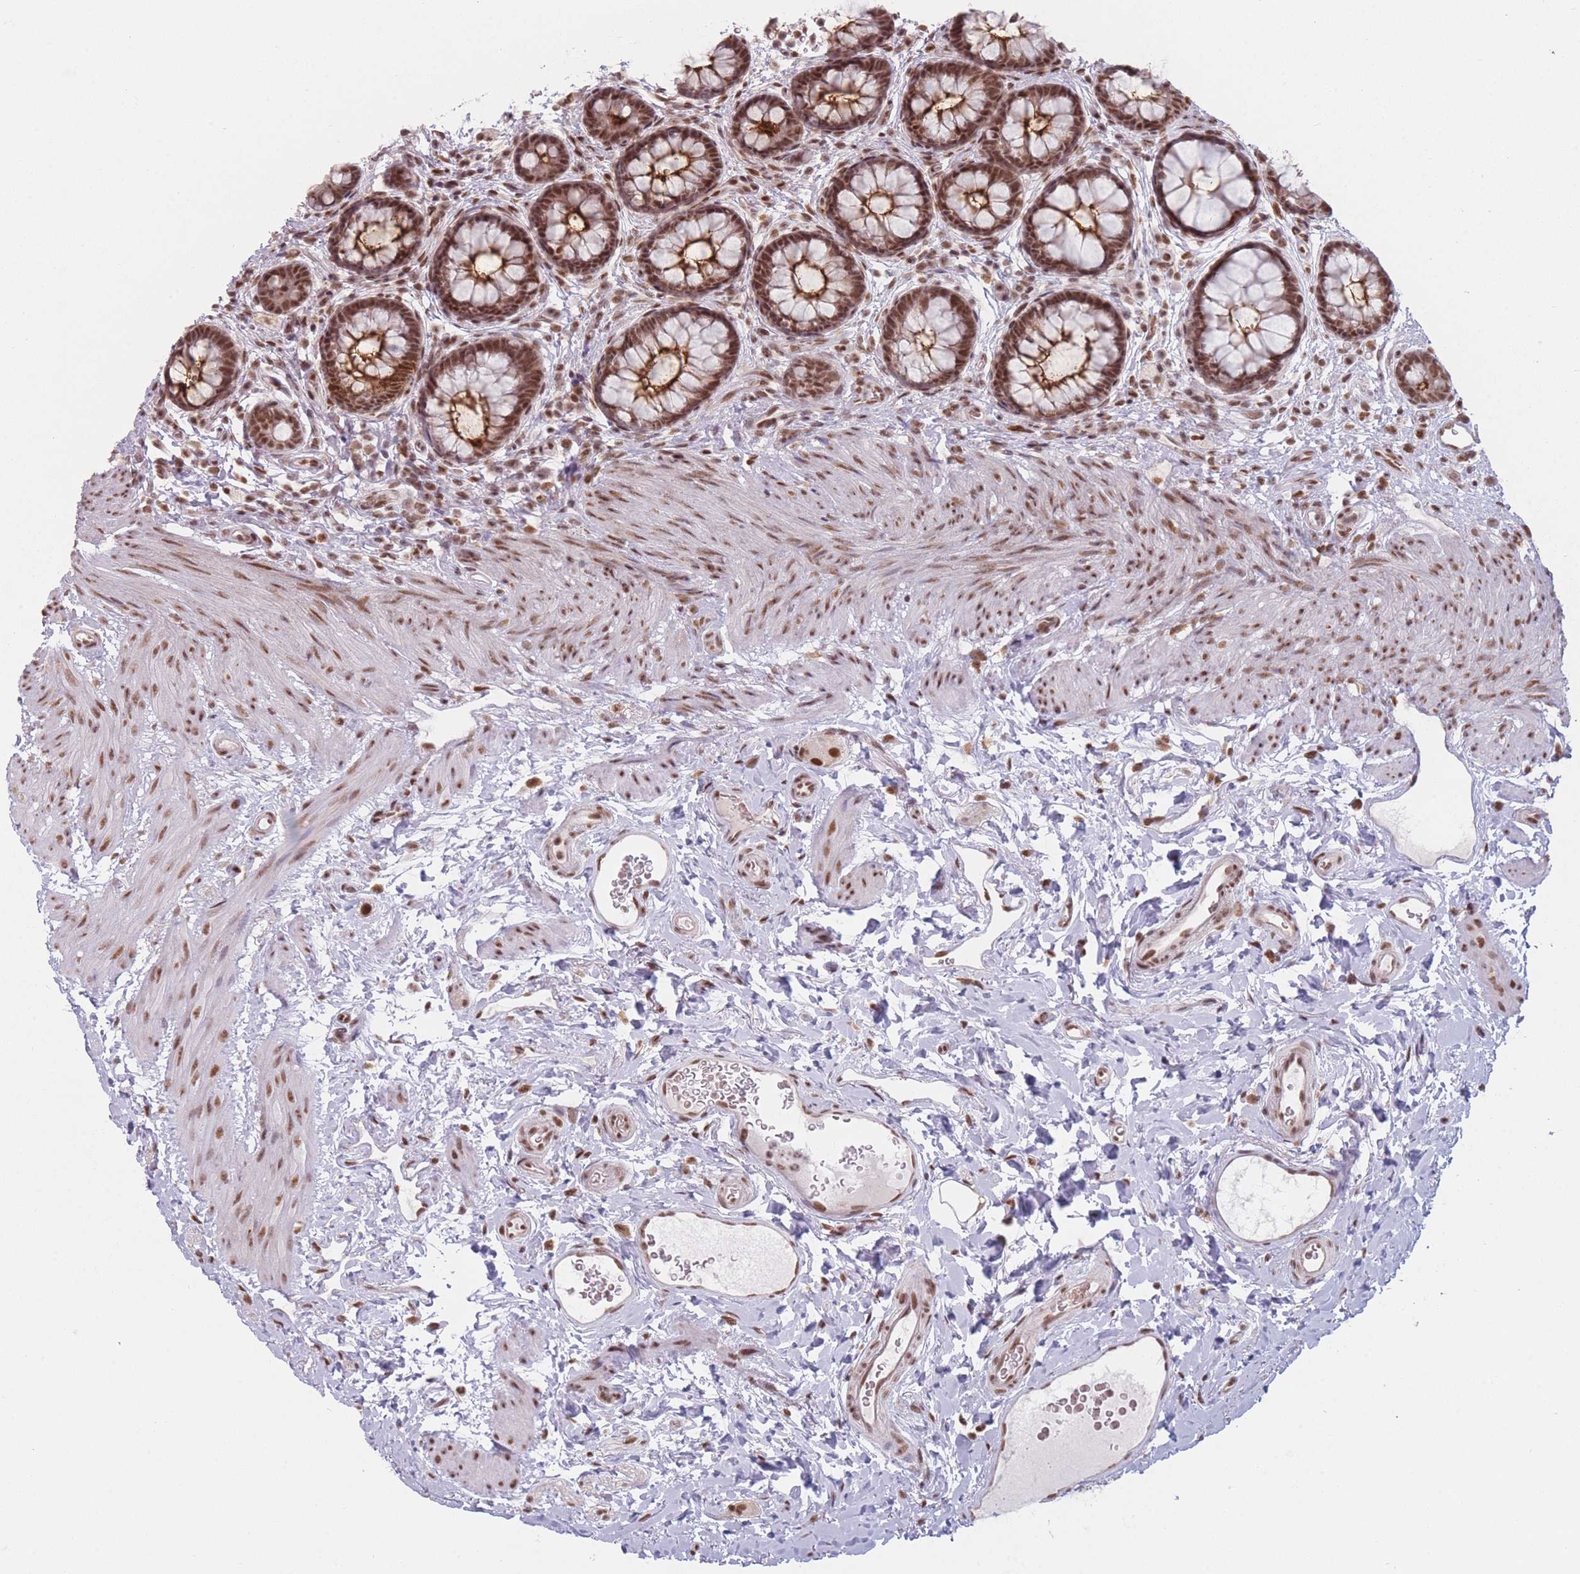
{"staining": {"intensity": "strong", "quantity": ">75%", "location": "cytoplasmic/membranous,nuclear"}, "tissue": "rectum", "cell_type": "Glandular cells", "image_type": "normal", "snomed": [{"axis": "morphology", "description": "Normal tissue, NOS"}, {"axis": "topography", "description": "Rectum"}, {"axis": "topography", "description": "Peripheral nerve tissue"}], "caption": "A micrograph of human rectum stained for a protein exhibits strong cytoplasmic/membranous,nuclear brown staining in glandular cells. (DAB = brown stain, brightfield microscopy at high magnification).", "gene": "SUPT6H", "patient": {"sex": "female", "age": 69}}